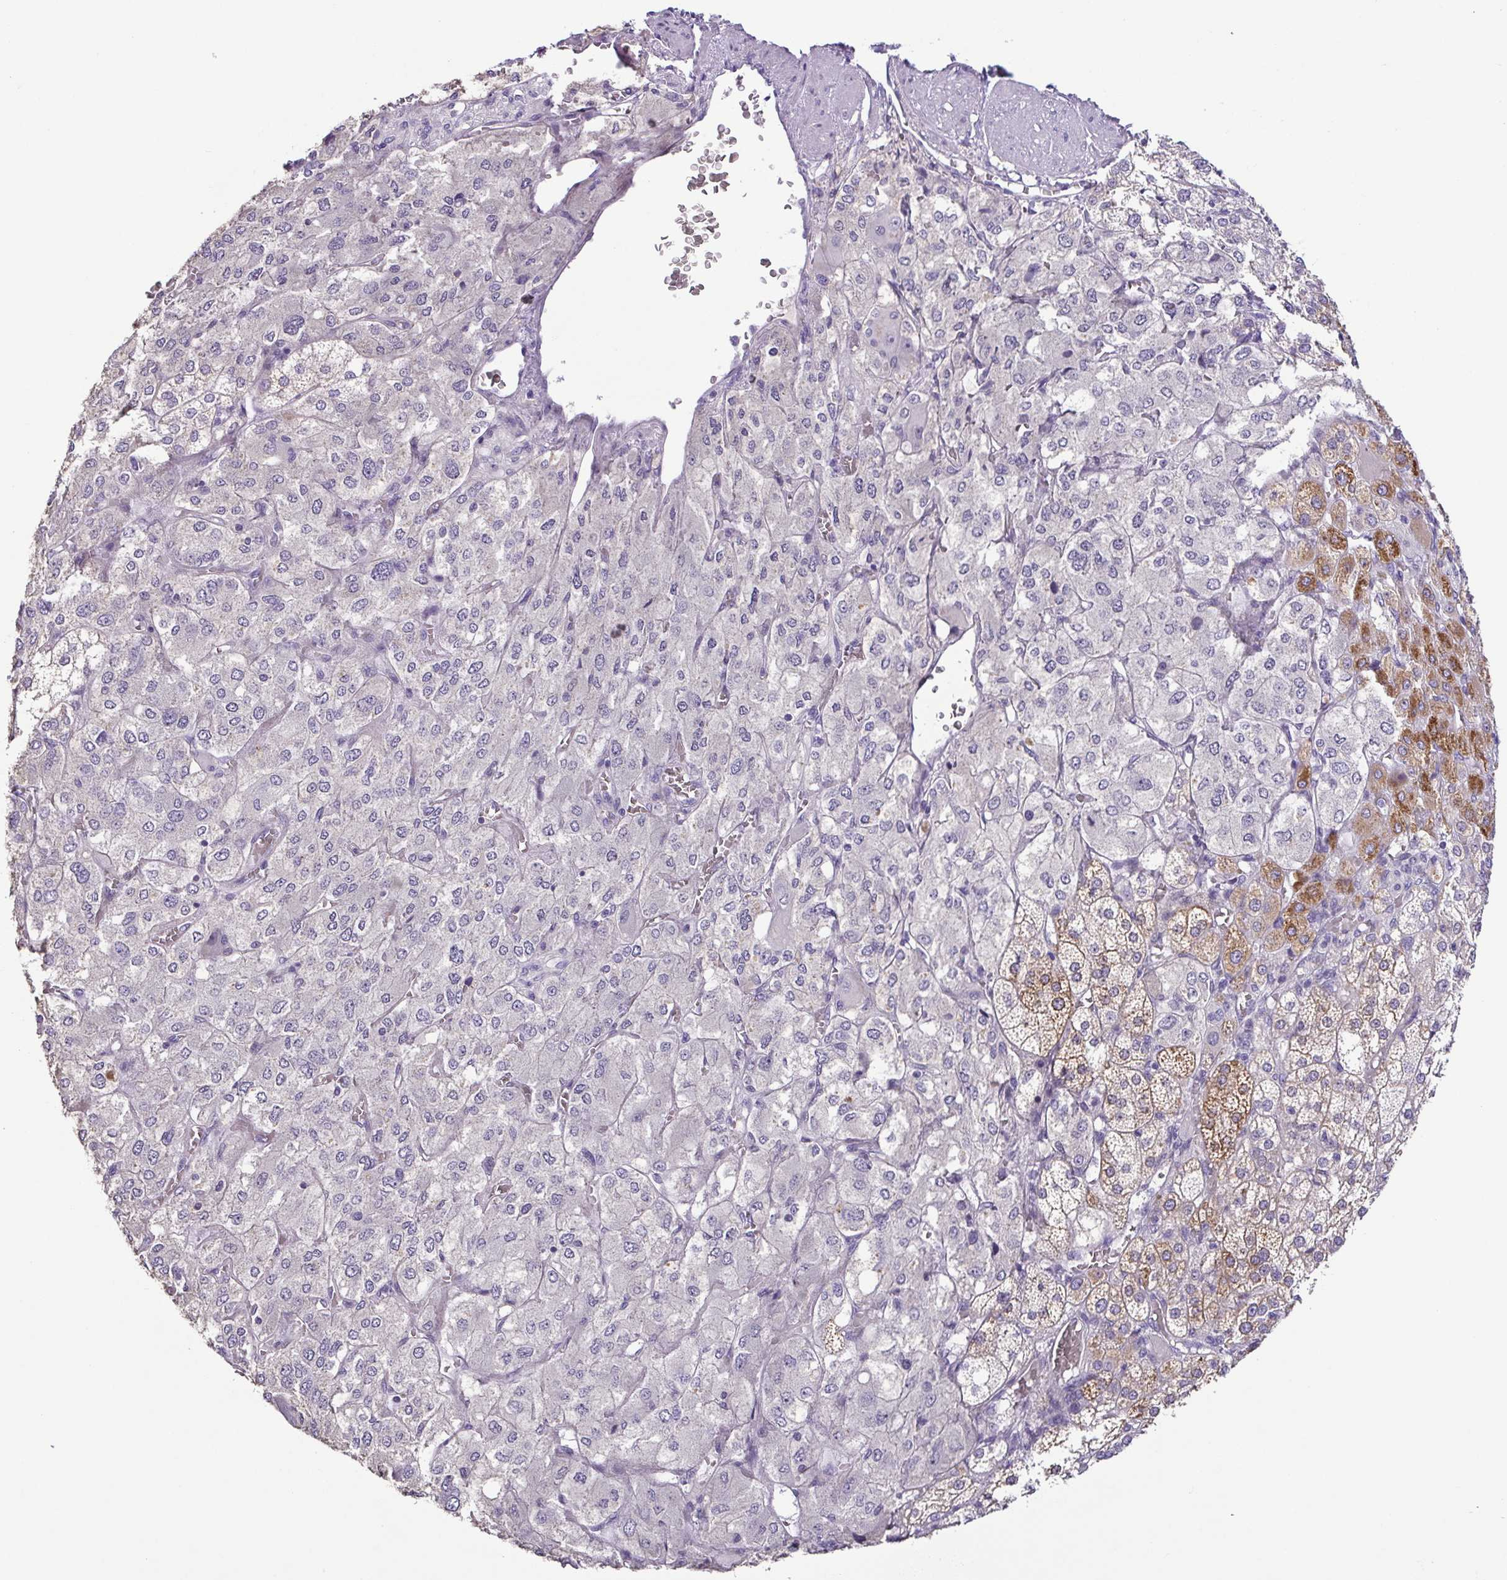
{"staining": {"intensity": "moderate", "quantity": "25%-75%", "location": "cytoplasmic/membranous"}, "tissue": "adrenal gland", "cell_type": "Glandular cells", "image_type": "normal", "snomed": [{"axis": "morphology", "description": "Normal tissue, NOS"}, {"axis": "topography", "description": "Adrenal gland"}], "caption": "The micrograph exhibits a brown stain indicating the presence of a protein in the cytoplasmic/membranous of glandular cells in adrenal gland. The protein is shown in brown color, while the nuclei are stained blue.", "gene": "TERT", "patient": {"sex": "female", "age": 60}}